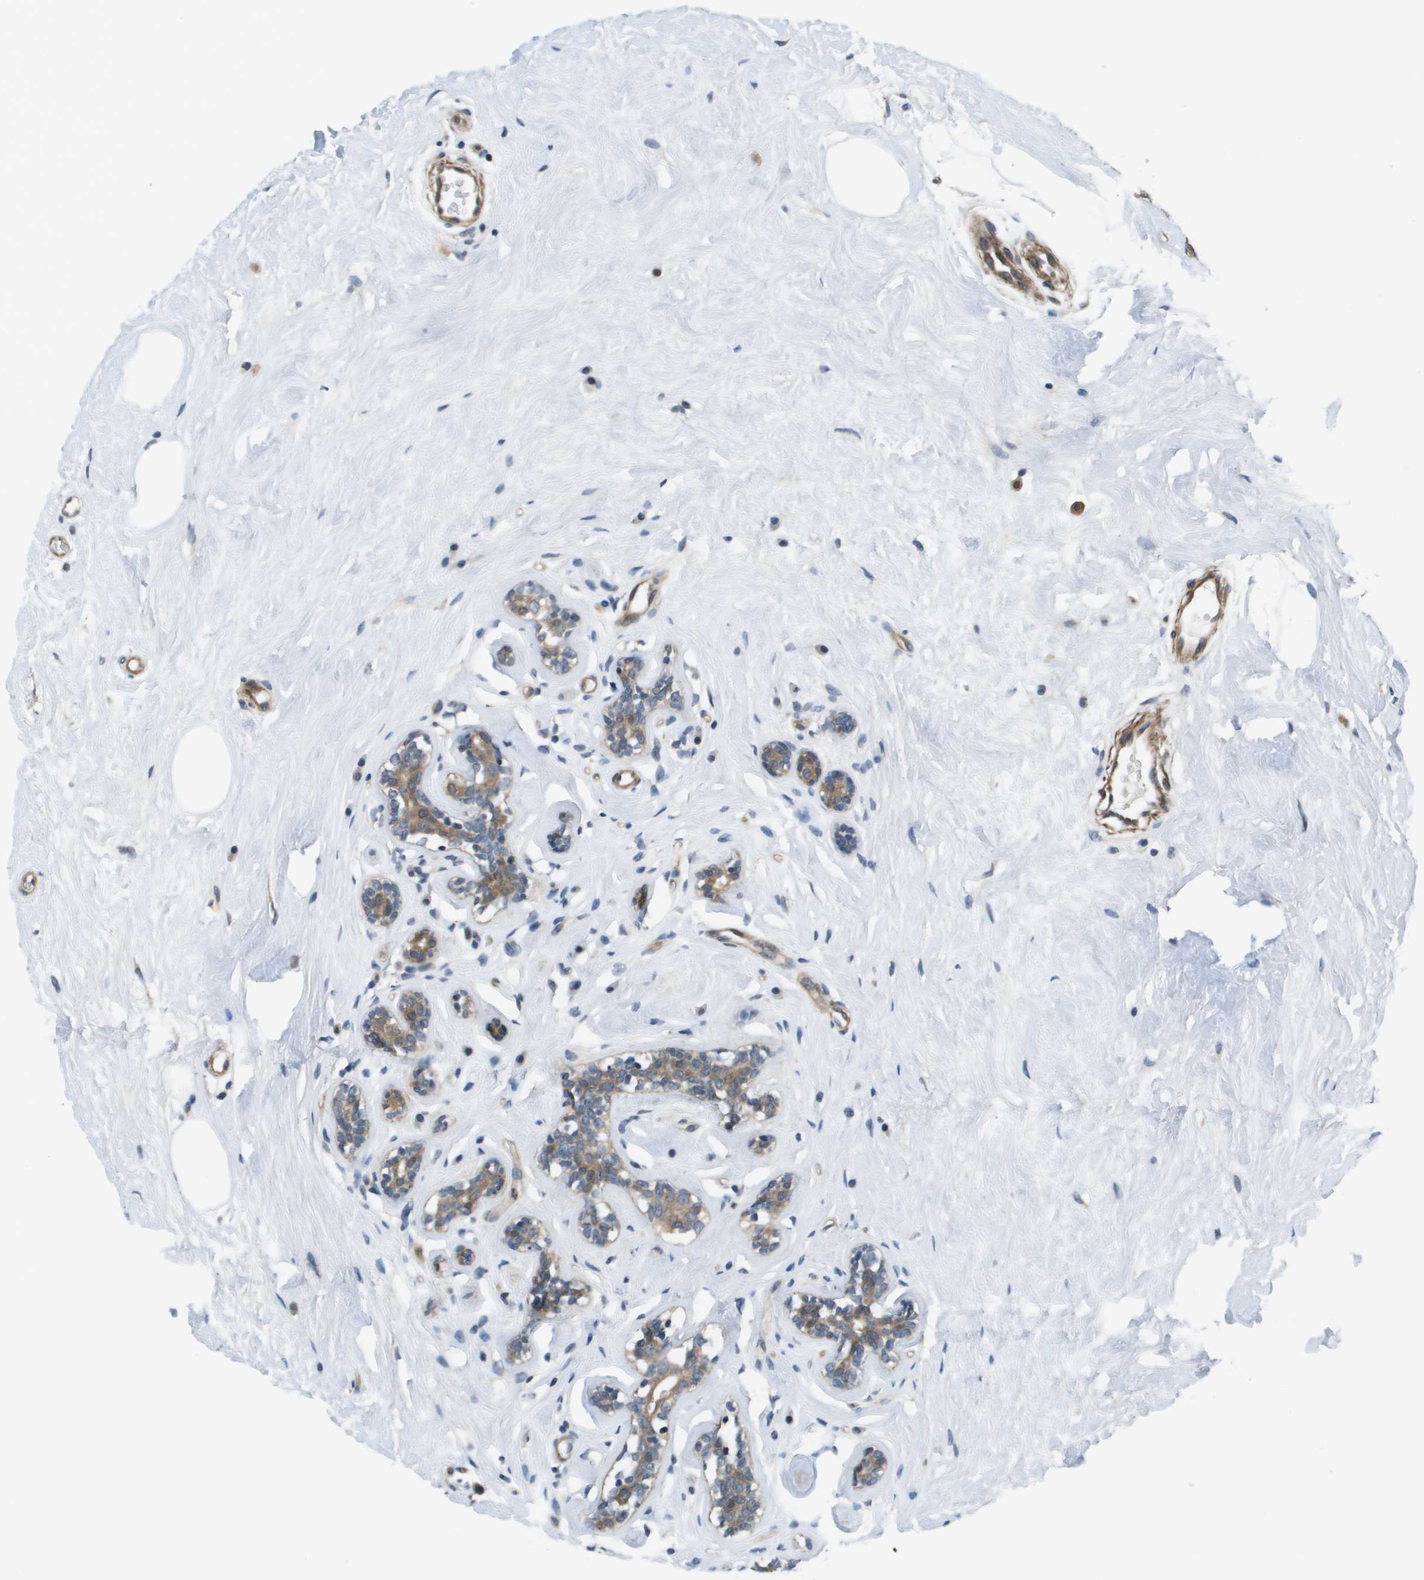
{"staining": {"intensity": "moderate", "quantity": ">75%", "location": "cytoplasmic/membranous"}, "tissue": "breast cancer", "cell_type": "Tumor cells", "image_type": "cancer", "snomed": [{"axis": "morphology", "description": "Normal tissue, NOS"}, {"axis": "morphology", "description": "Duct carcinoma"}, {"axis": "topography", "description": "Breast"}], "caption": "The histopathology image reveals staining of breast invasive ductal carcinoma, revealing moderate cytoplasmic/membranous protein staining (brown color) within tumor cells.", "gene": "ENPP5", "patient": {"sex": "female", "age": 39}}